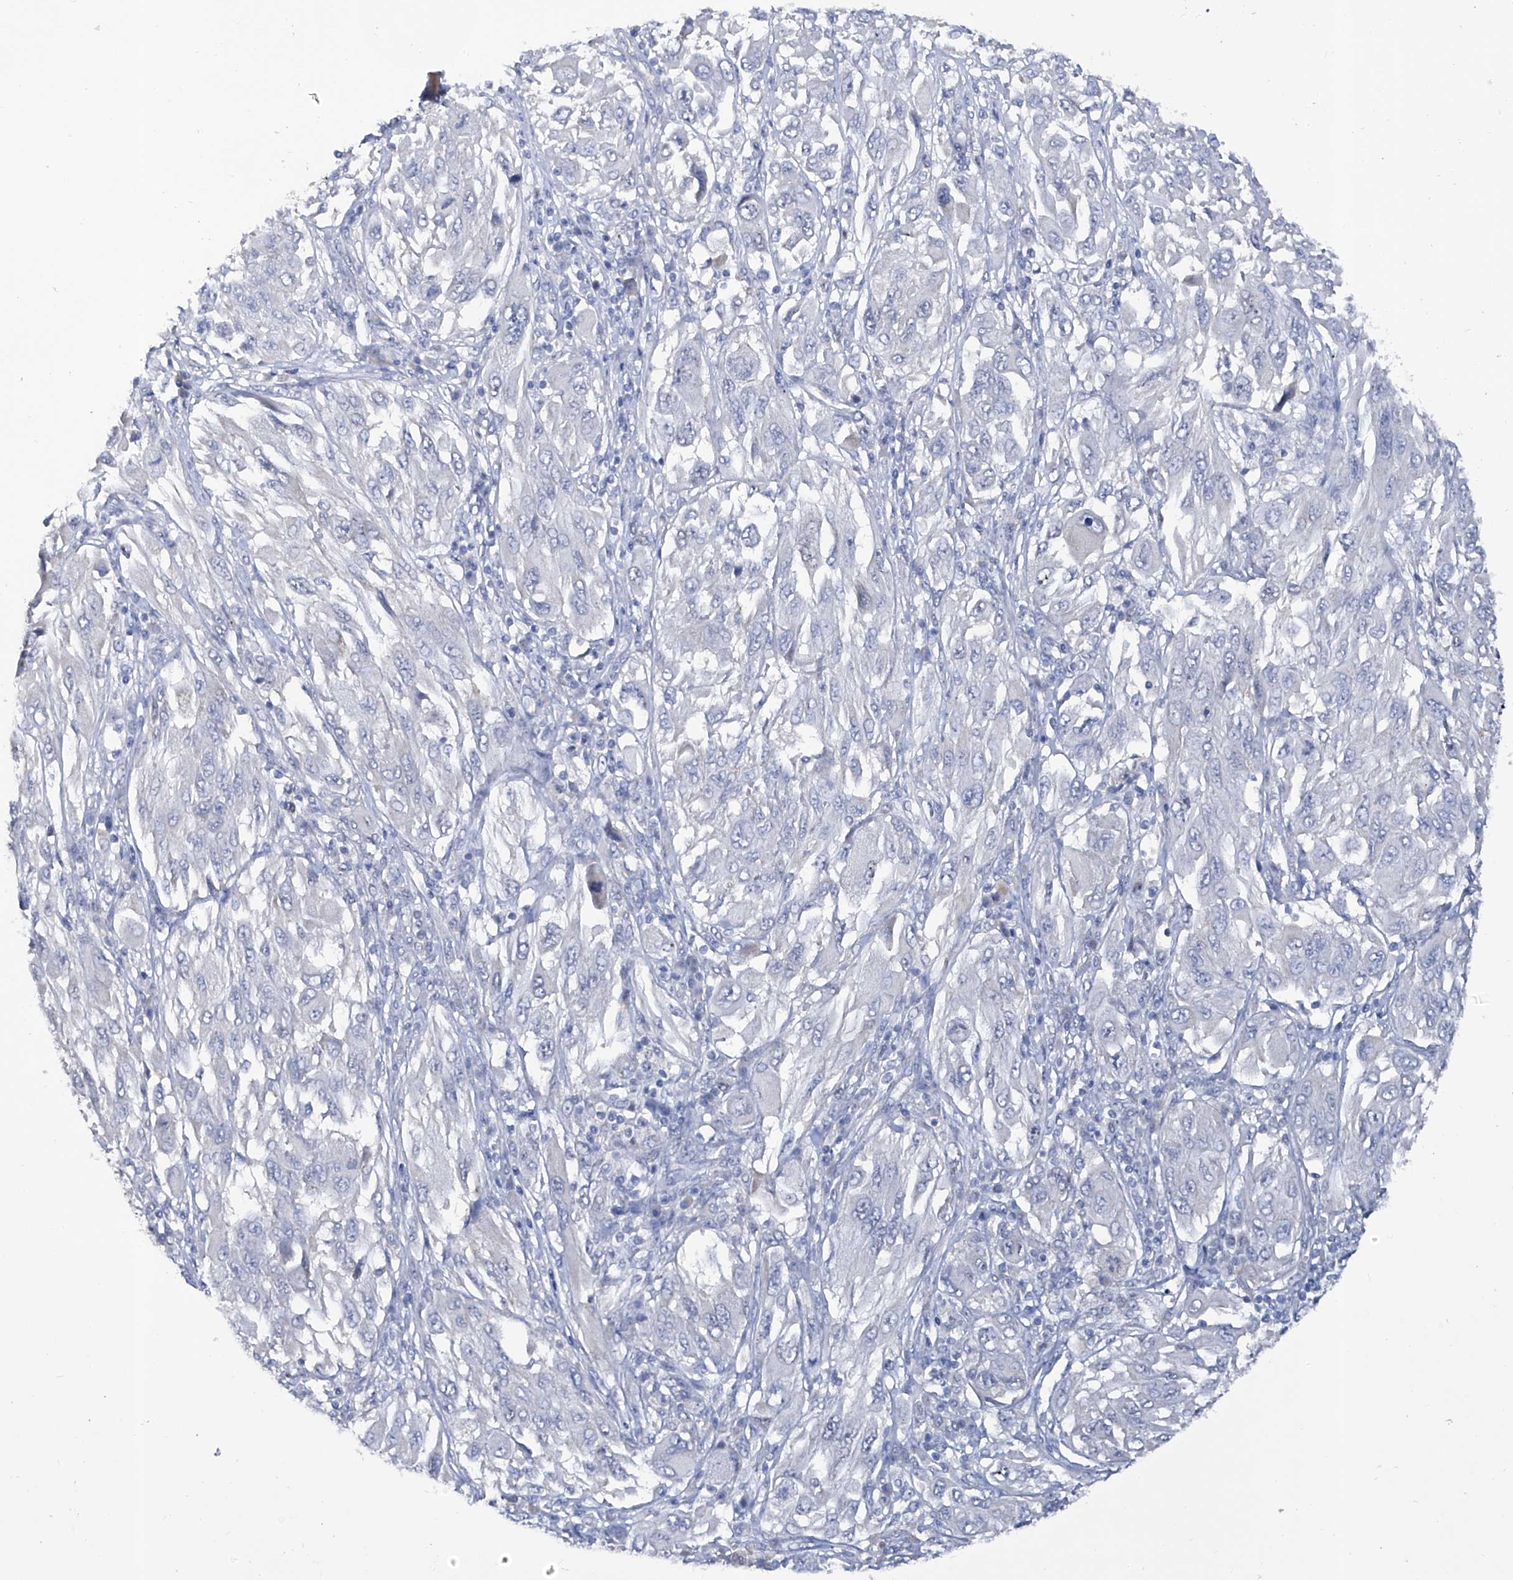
{"staining": {"intensity": "negative", "quantity": "none", "location": "none"}, "tissue": "melanoma", "cell_type": "Tumor cells", "image_type": "cancer", "snomed": [{"axis": "morphology", "description": "Malignant melanoma, NOS"}, {"axis": "topography", "description": "Skin"}], "caption": "Immunohistochemical staining of human malignant melanoma displays no significant staining in tumor cells.", "gene": "KLHL17", "patient": {"sex": "female", "age": 91}}